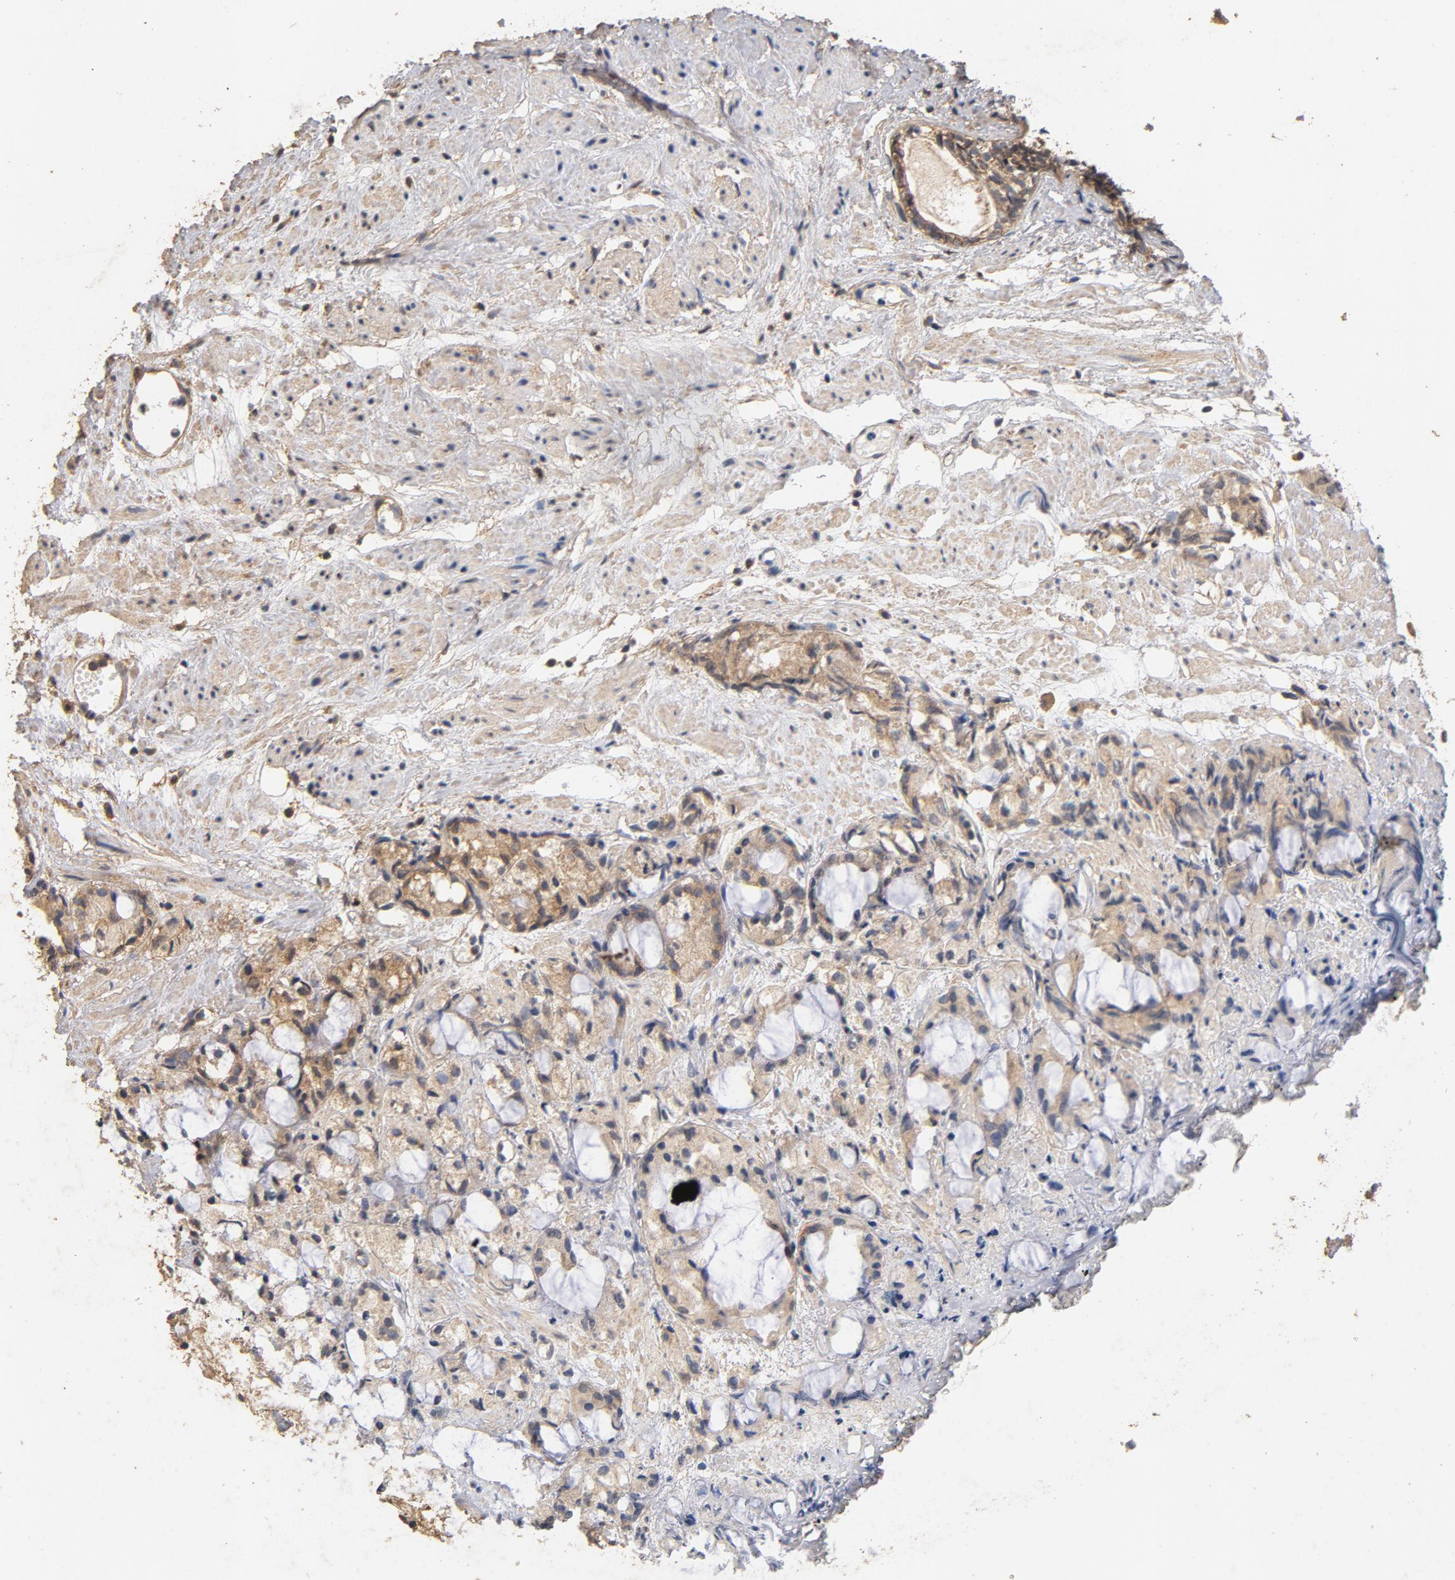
{"staining": {"intensity": "moderate", "quantity": ">75%", "location": "cytoplasmic/membranous"}, "tissue": "prostate cancer", "cell_type": "Tumor cells", "image_type": "cancer", "snomed": [{"axis": "morphology", "description": "Adenocarcinoma, High grade"}, {"axis": "topography", "description": "Prostate"}], "caption": "This image demonstrates immunohistochemistry staining of human adenocarcinoma (high-grade) (prostate), with medium moderate cytoplasmic/membranous positivity in approximately >75% of tumor cells.", "gene": "DDX6", "patient": {"sex": "male", "age": 85}}